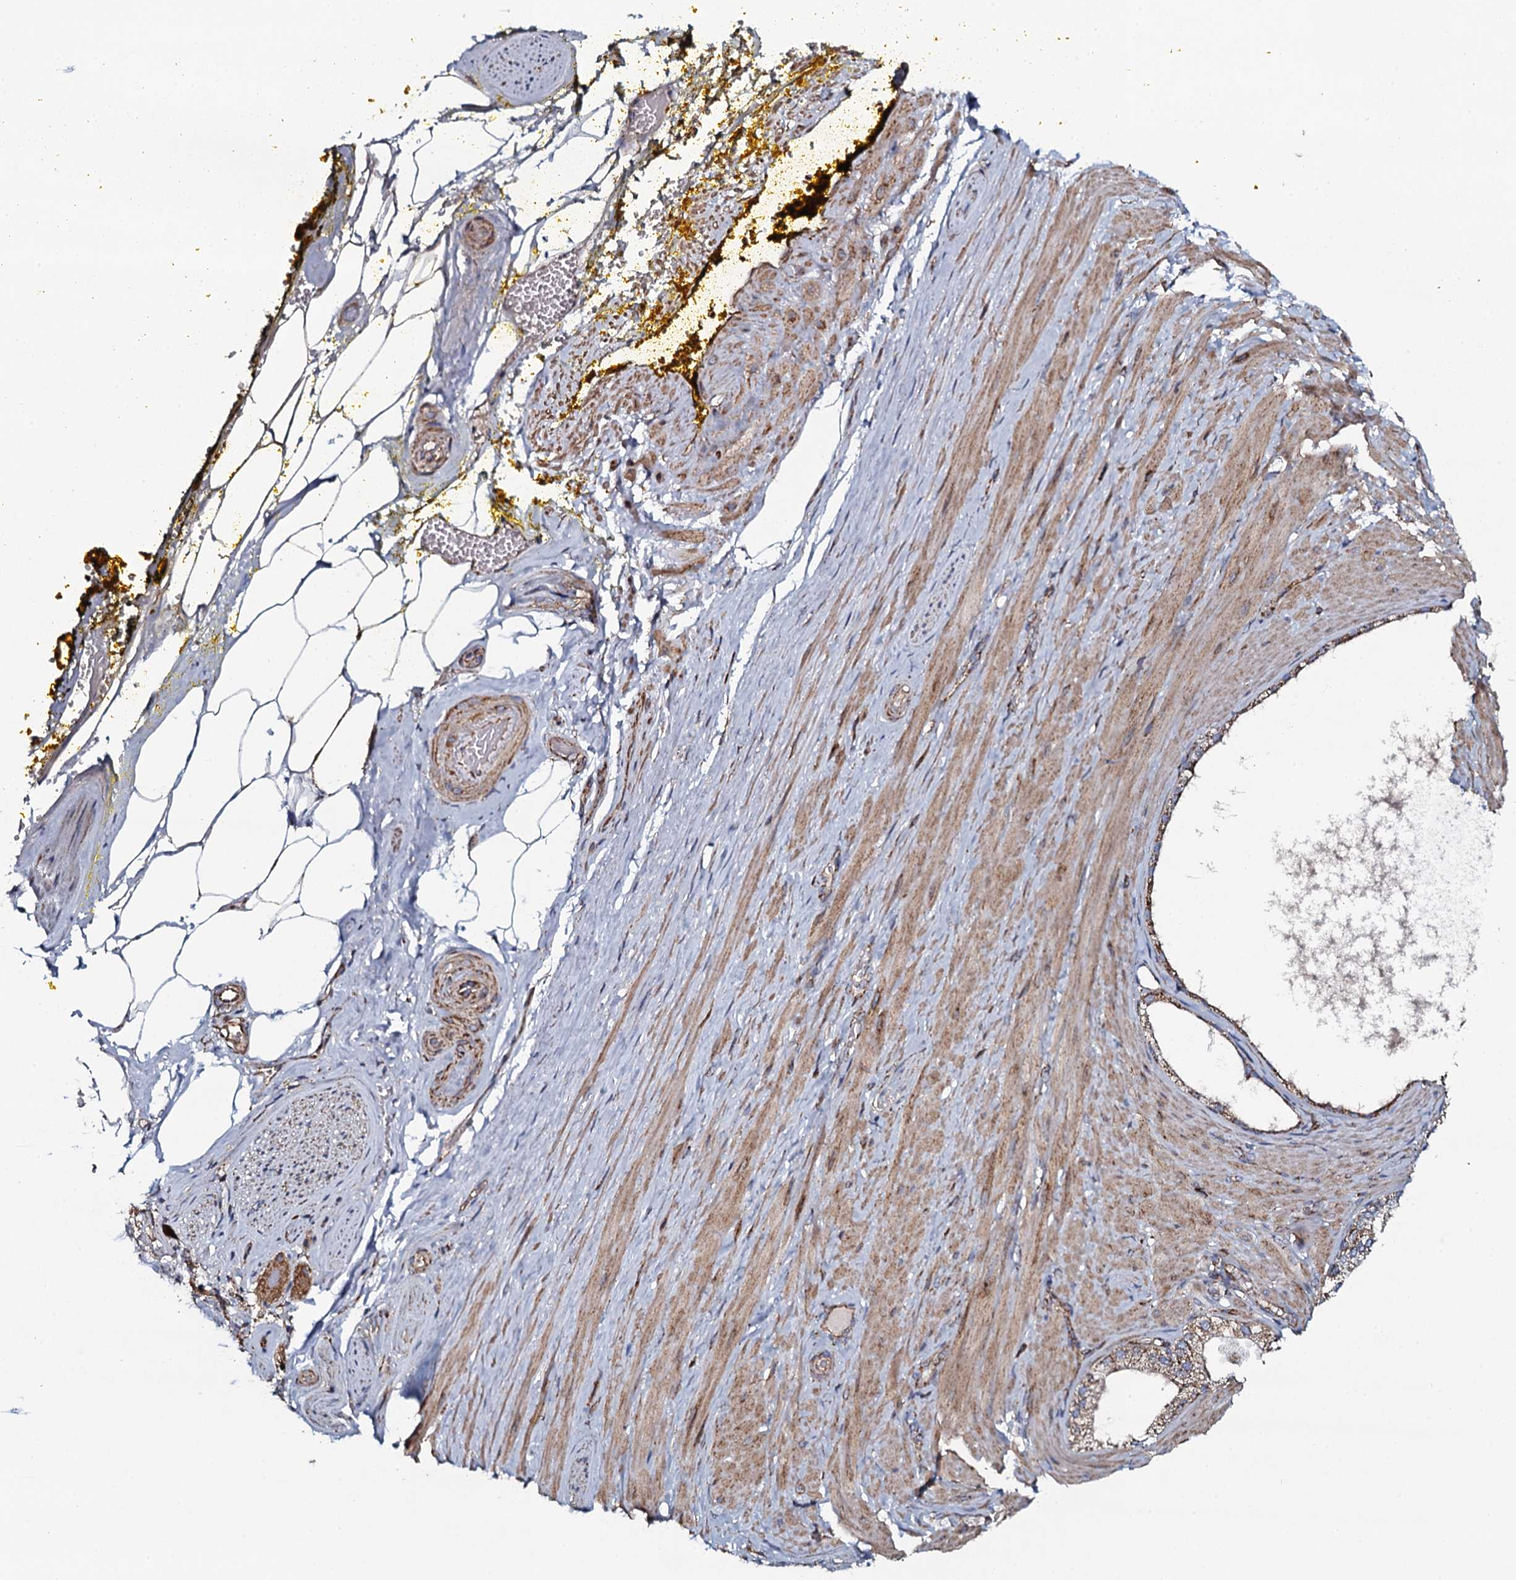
{"staining": {"intensity": "moderate", "quantity": ">75%", "location": "cytoplasmic/membranous"}, "tissue": "adipose tissue", "cell_type": "Adipocytes", "image_type": "normal", "snomed": [{"axis": "morphology", "description": "Normal tissue, NOS"}, {"axis": "morphology", "description": "Adenocarcinoma, Low grade"}, {"axis": "topography", "description": "Prostate"}, {"axis": "topography", "description": "Peripheral nerve tissue"}], "caption": "Immunohistochemical staining of normal adipose tissue displays medium levels of moderate cytoplasmic/membranous positivity in about >75% of adipocytes.", "gene": "EVC2", "patient": {"sex": "male", "age": 63}}